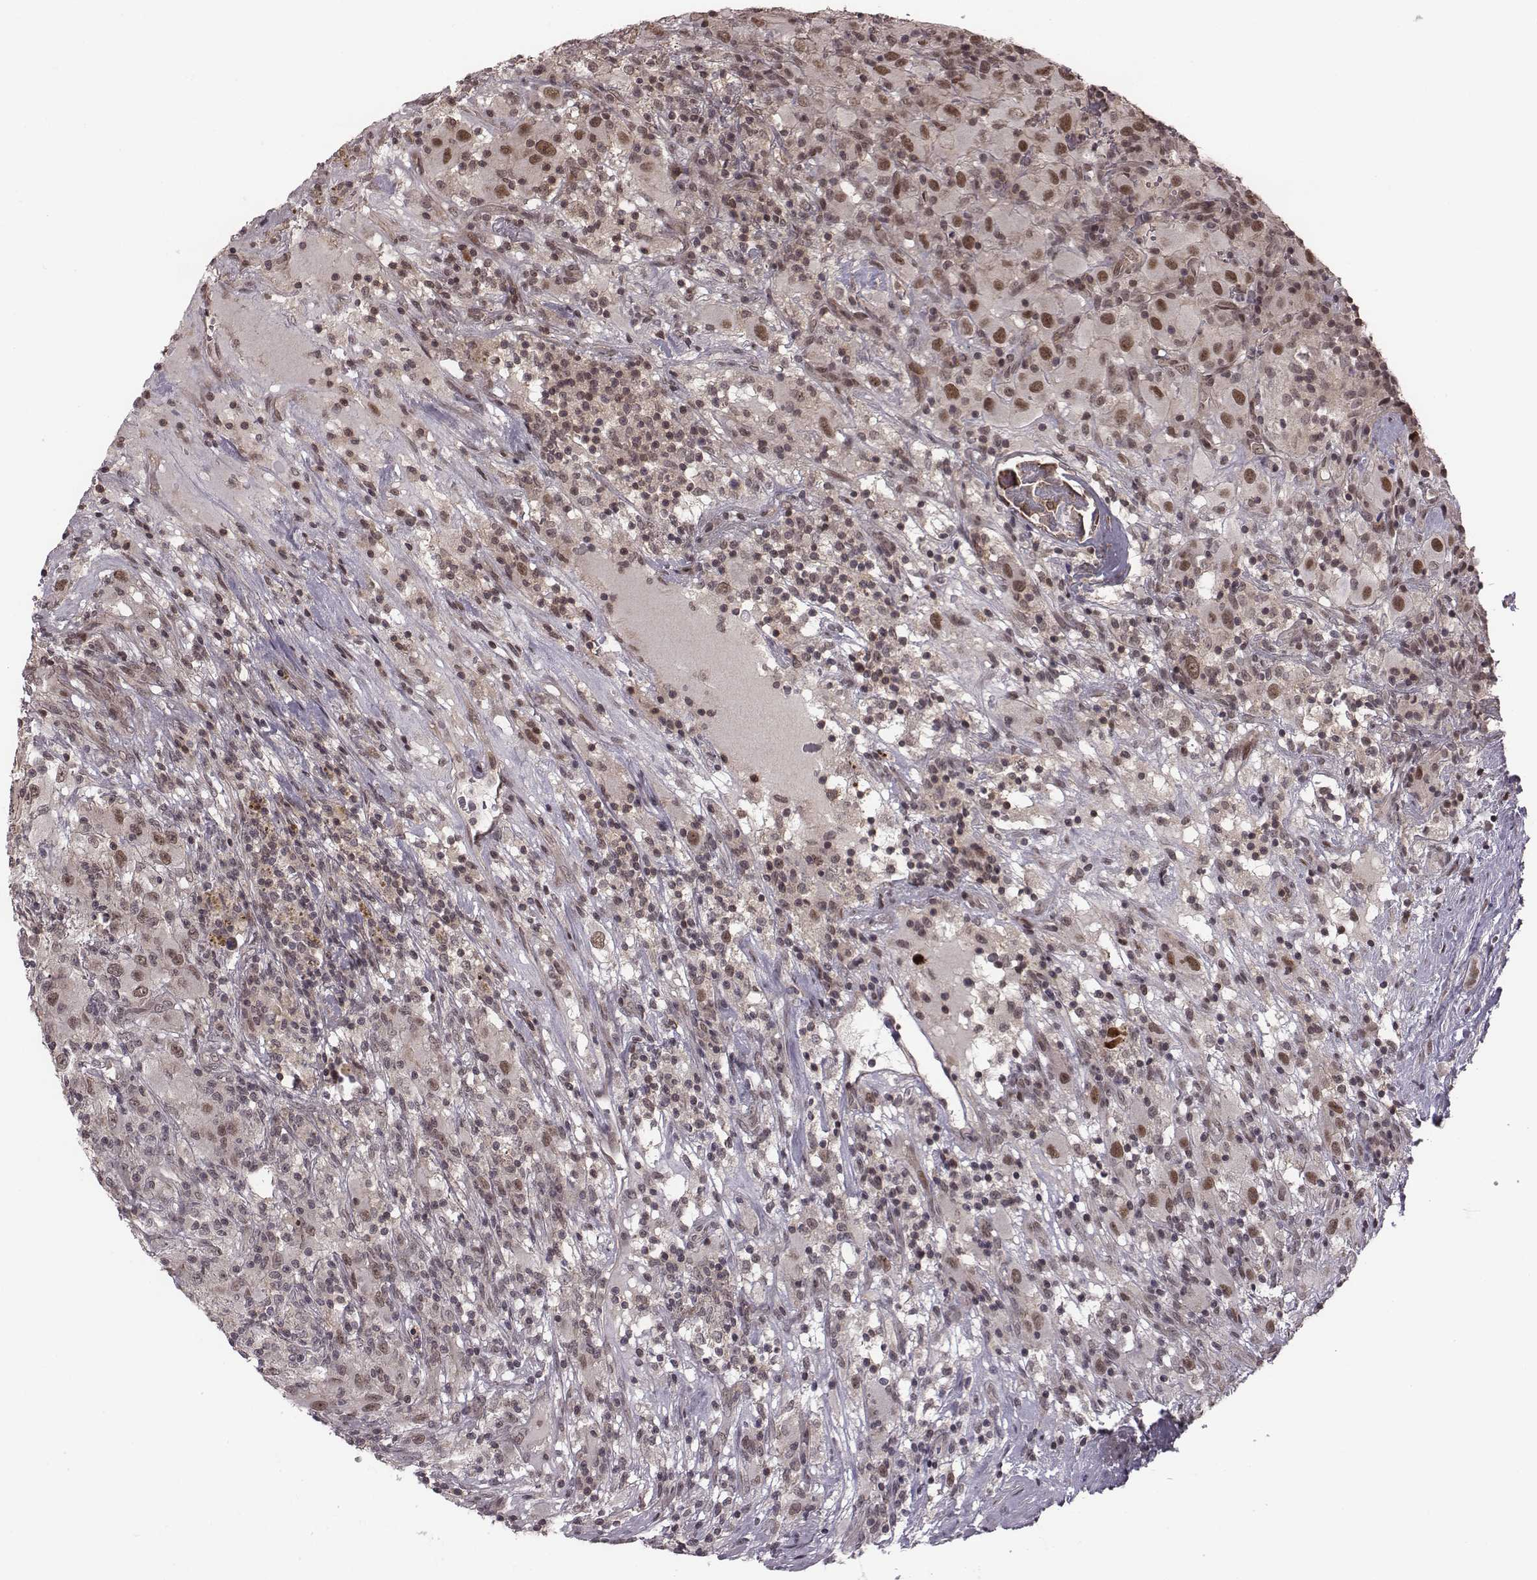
{"staining": {"intensity": "moderate", "quantity": "<25%", "location": "nuclear"}, "tissue": "renal cancer", "cell_type": "Tumor cells", "image_type": "cancer", "snomed": [{"axis": "morphology", "description": "Adenocarcinoma, NOS"}, {"axis": "topography", "description": "Kidney"}], "caption": "Human renal cancer (adenocarcinoma) stained for a protein (brown) demonstrates moderate nuclear positive expression in about <25% of tumor cells.", "gene": "RPL3", "patient": {"sex": "female", "age": 67}}